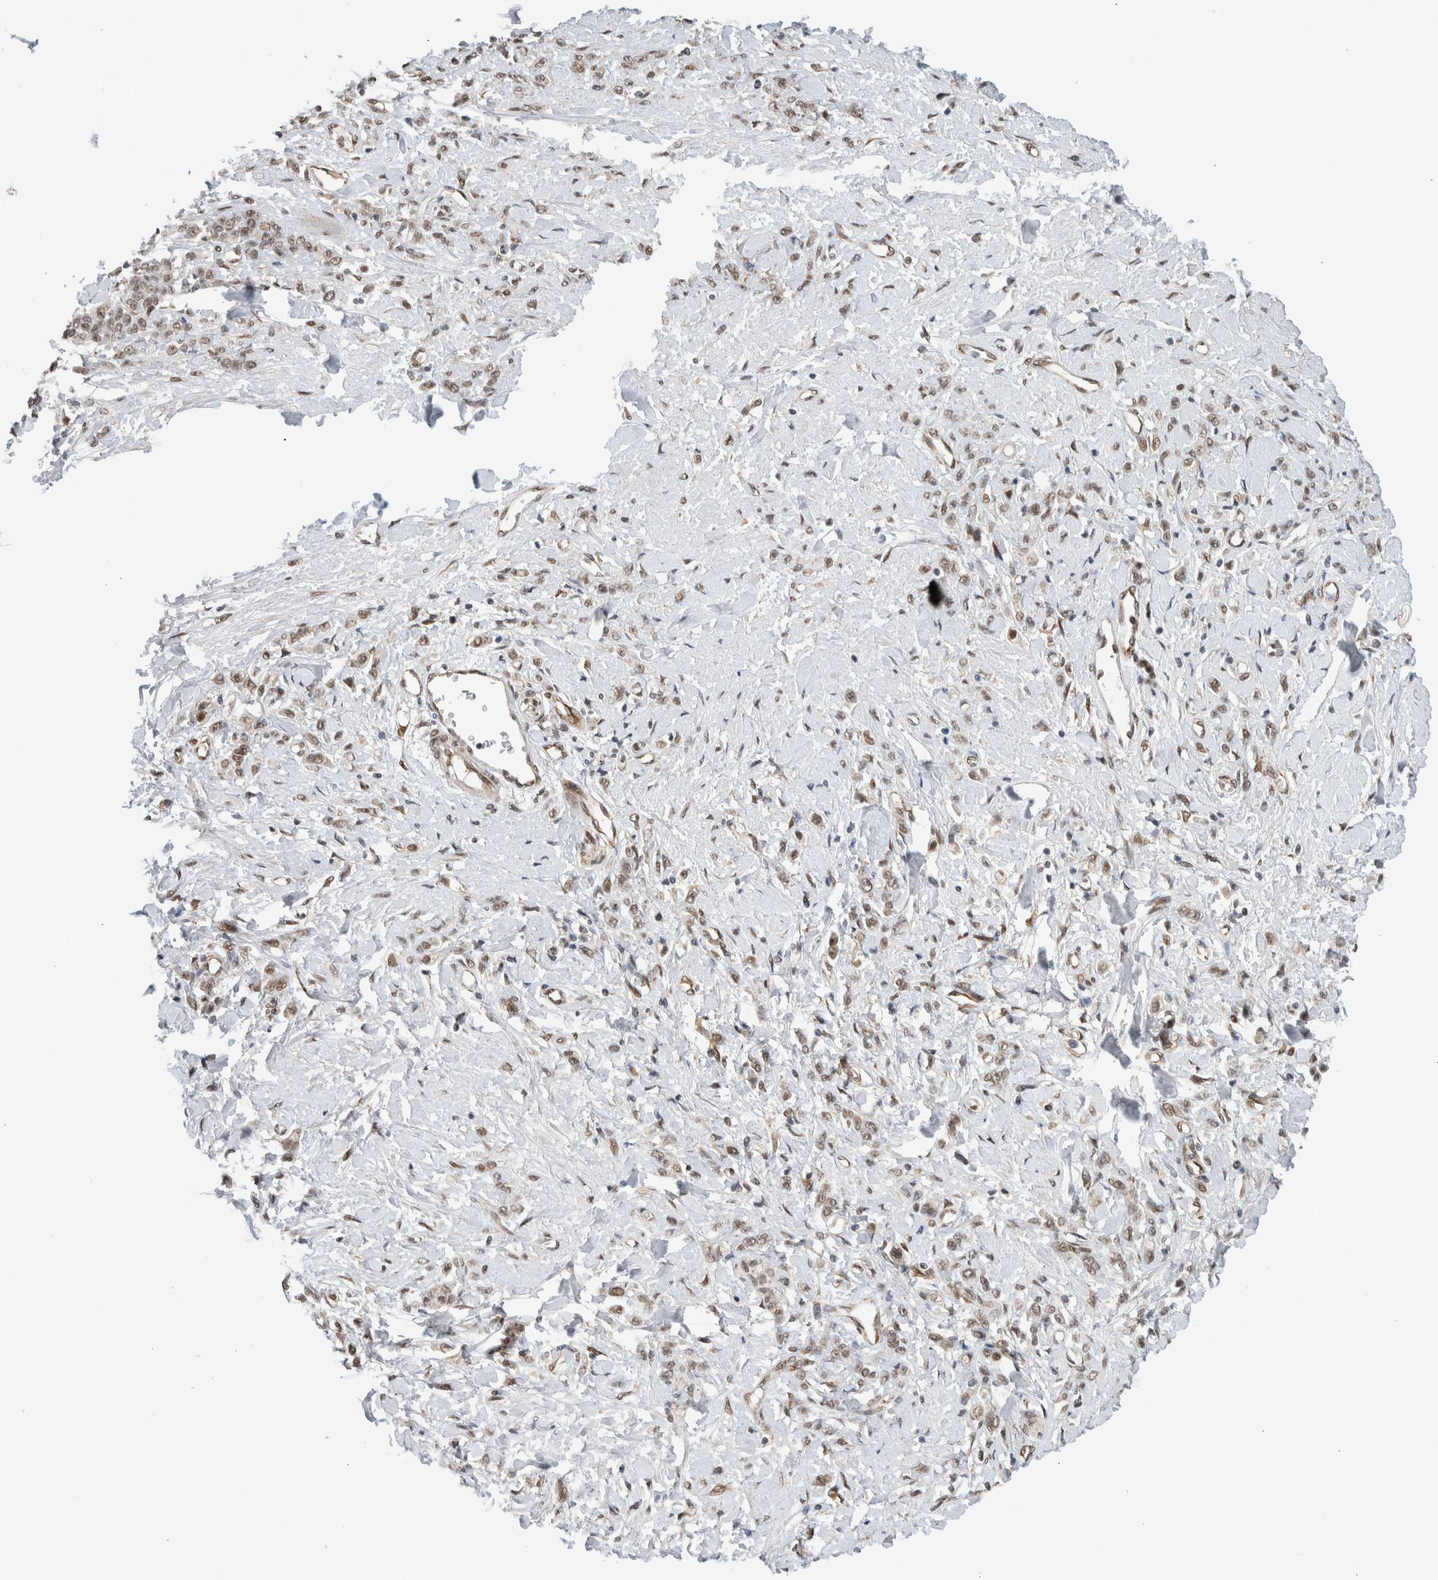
{"staining": {"intensity": "weak", "quantity": ">75%", "location": "nuclear"}, "tissue": "stomach cancer", "cell_type": "Tumor cells", "image_type": "cancer", "snomed": [{"axis": "morphology", "description": "Normal tissue, NOS"}, {"axis": "morphology", "description": "Adenocarcinoma, NOS"}, {"axis": "topography", "description": "Stomach"}], "caption": "Protein expression analysis of human adenocarcinoma (stomach) reveals weak nuclear positivity in about >75% of tumor cells.", "gene": "TNRC18", "patient": {"sex": "male", "age": 82}}